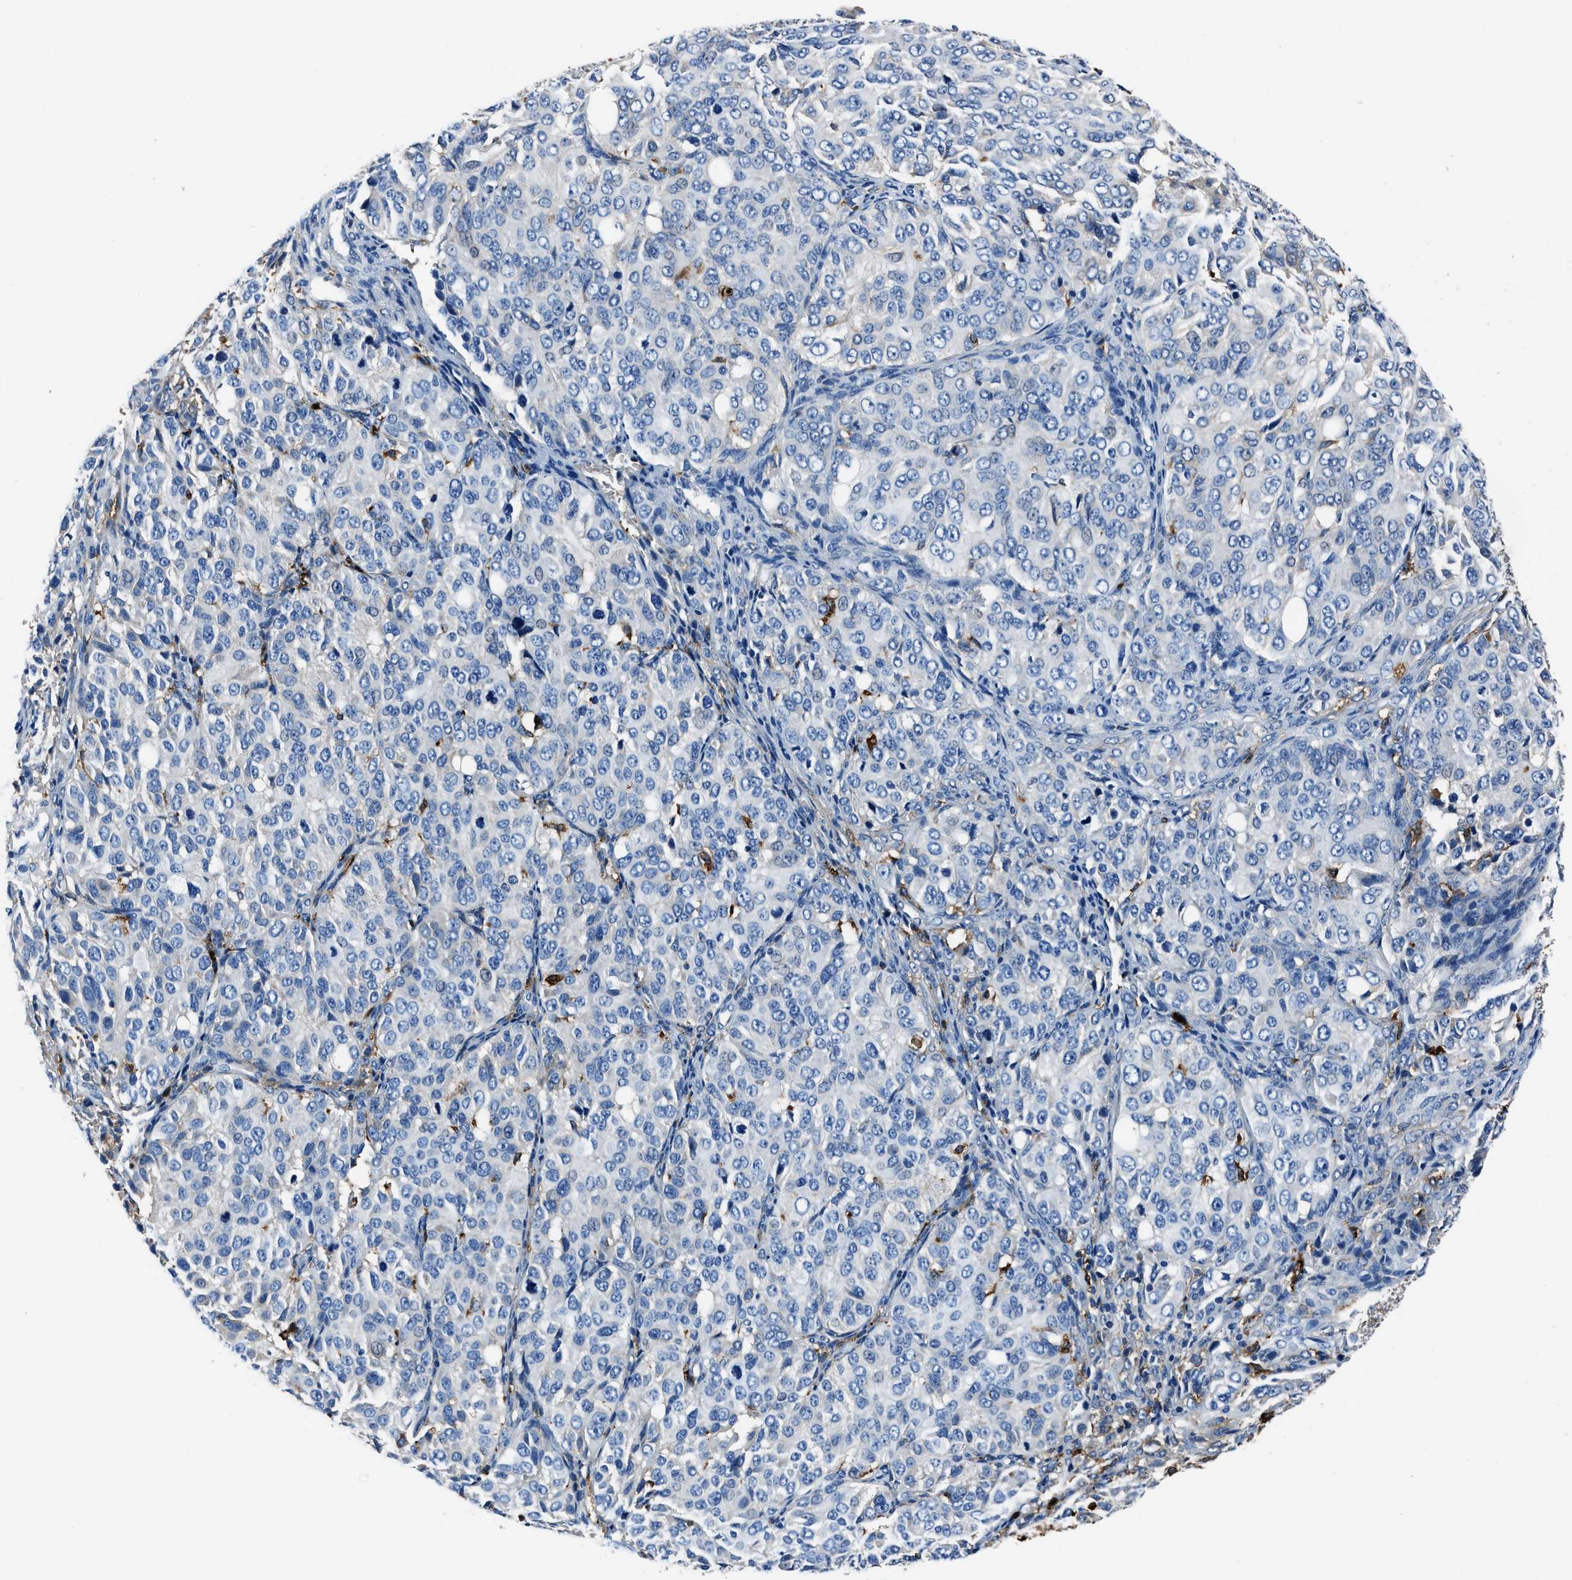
{"staining": {"intensity": "negative", "quantity": "none", "location": "none"}, "tissue": "ovarian cancer", "cell_type": "Tumor cells", "image_type": "cancer", "snomed": [{"axis": "morphology", "description": "Carcinoma, endometroid"}, {"axis": "topography", "description": "Ovary"}], "caption": "A photomicrograph of endometroid carcinoma (ovarian) stained for a protein demonstrates no brown staining in tumor cells.", "gene": "FTL", "patient": {"sex": "female", "age": 51}}